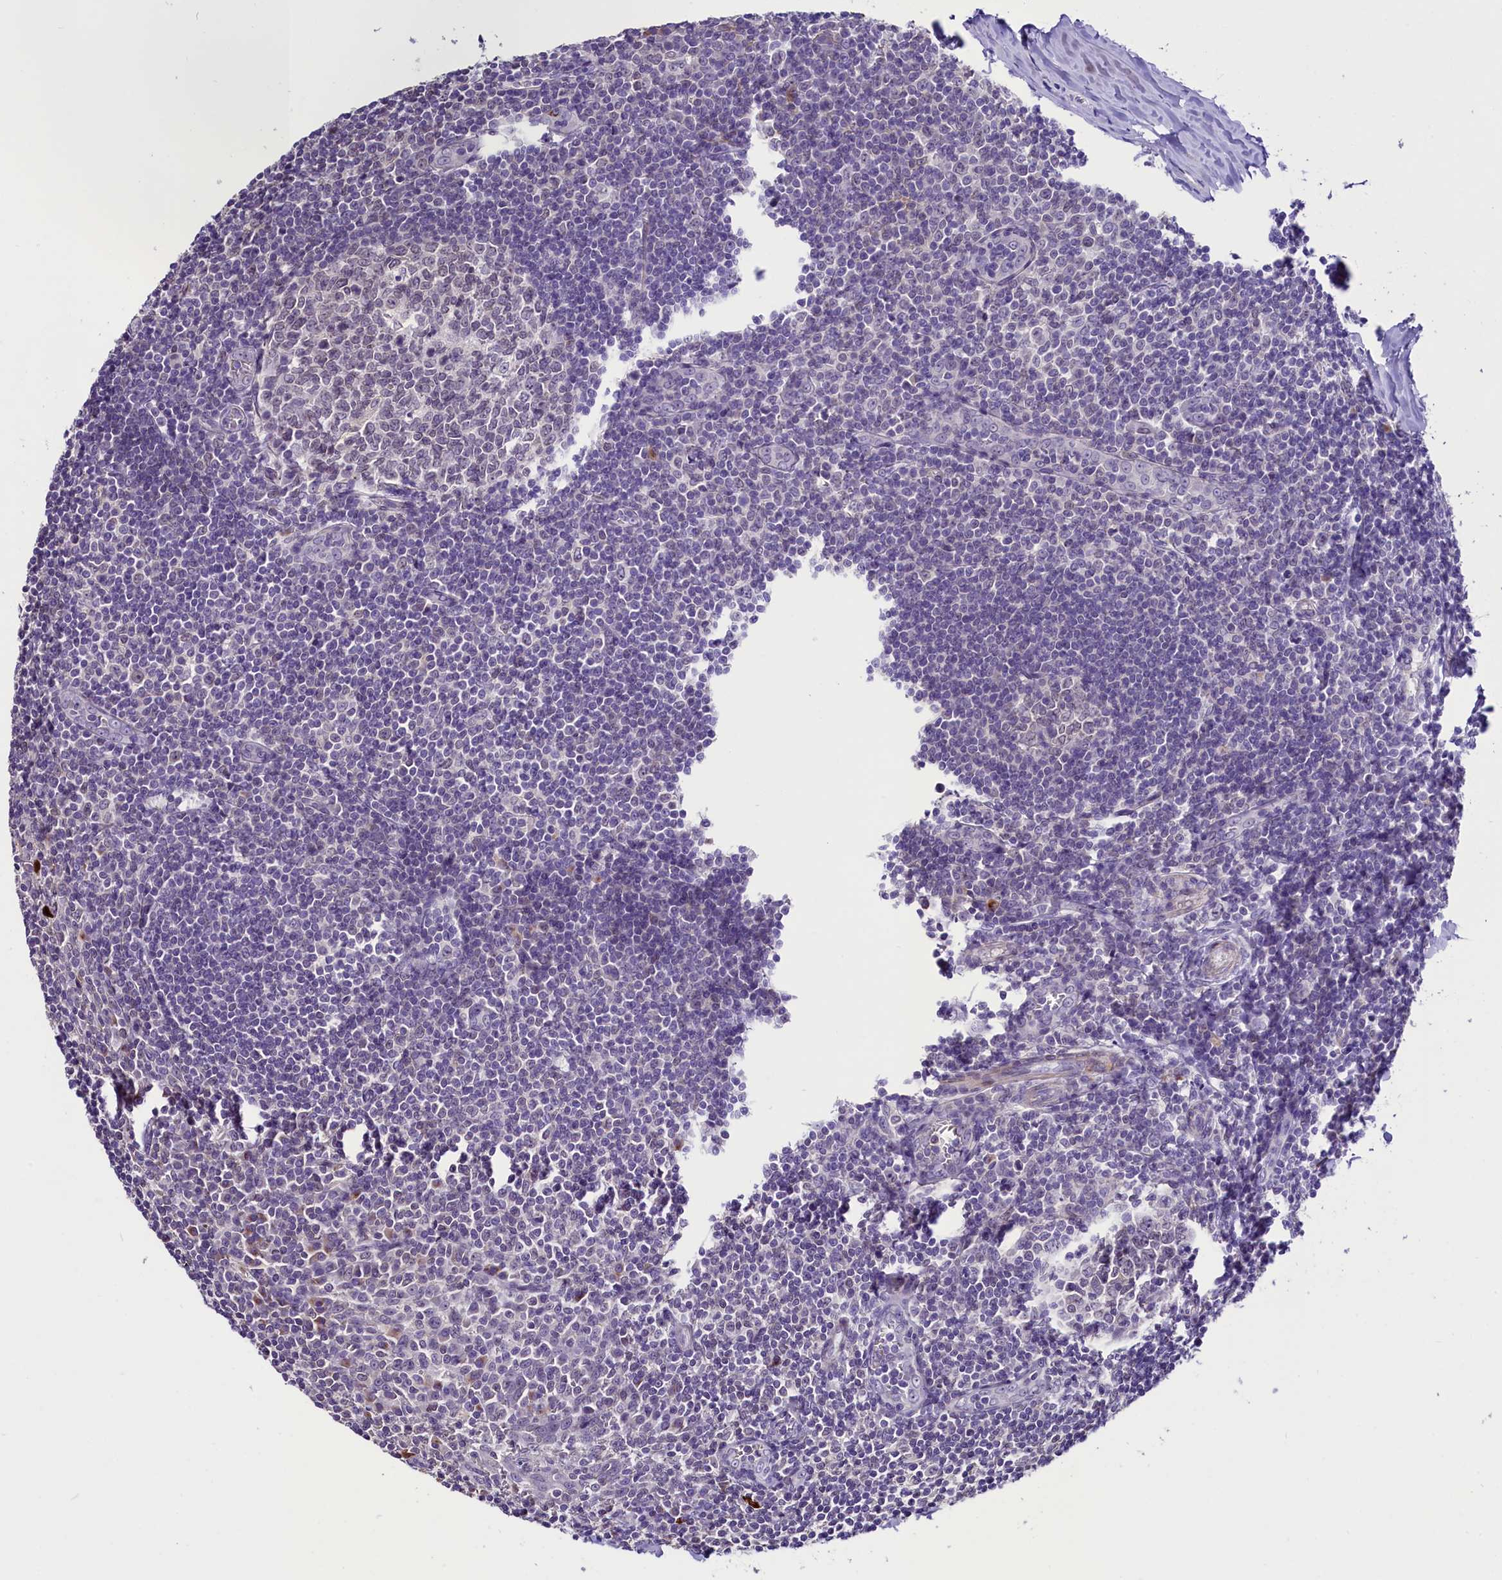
{"staining": {"intensity": "negative", "quantity": "none", "location": "none"}, "tissue": "tonsil", "cell_type": "Germinal center cells", "image_type": "normal", "snomed": [{"axis": "morphology", "description": "Normal tissue, NOS"}, {"axis": "topography", "description": "Tonsil"}], "caption": "An IHC photomicrograph of unremarkable tonsil is shown. There is no staining in germinal center cells of tonsil.", "gene": "MEX3B", "patient": {"sex": "male", "age": 27}}